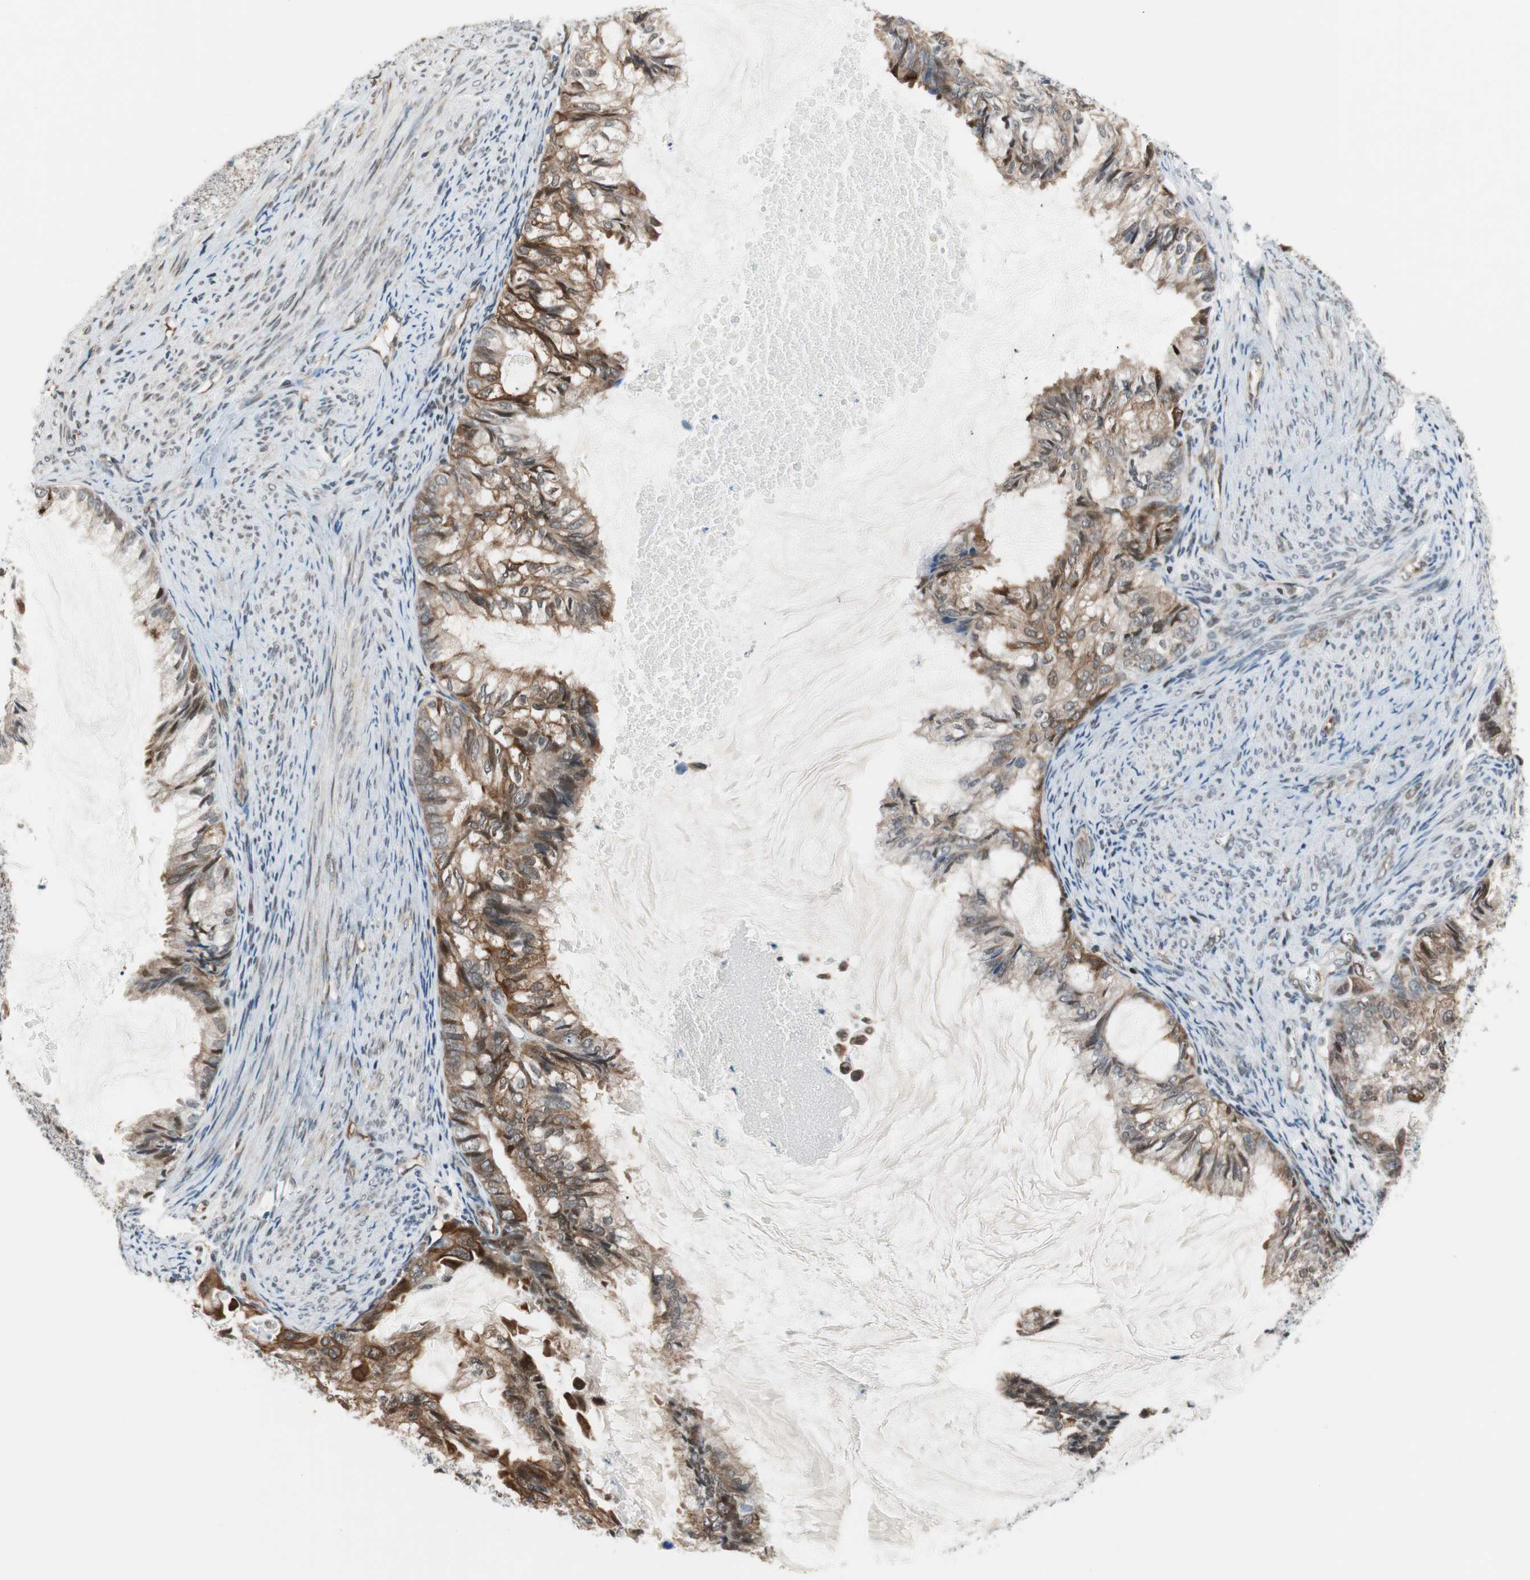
{"staining": {"intensity": "moderate", "quantity": ">75%", "location": "cytoplasmic/membranous"}, "tissue": "cervical cancer", "cell_type": "Tumor cells", "image_type": "cancer", "snomed": [{"axis": "morphology", "description": "Normal tissue, NOS"}, {"axis": "morphology", "description": "Adenocarcinoma, NOS"}, {"axis": "topography", "description": "Cervix"}, {"axis": "topography", "description": "Endometrium"}], "caption": "Protein analysis of cervical cancer (adenocarcinoma) tissue displays moderate cytoplasmic/membranous expression in approximately >75% of tumor cells.", "gene": "ZNF512B", "patient": {"sex": "female", "age": 86}}